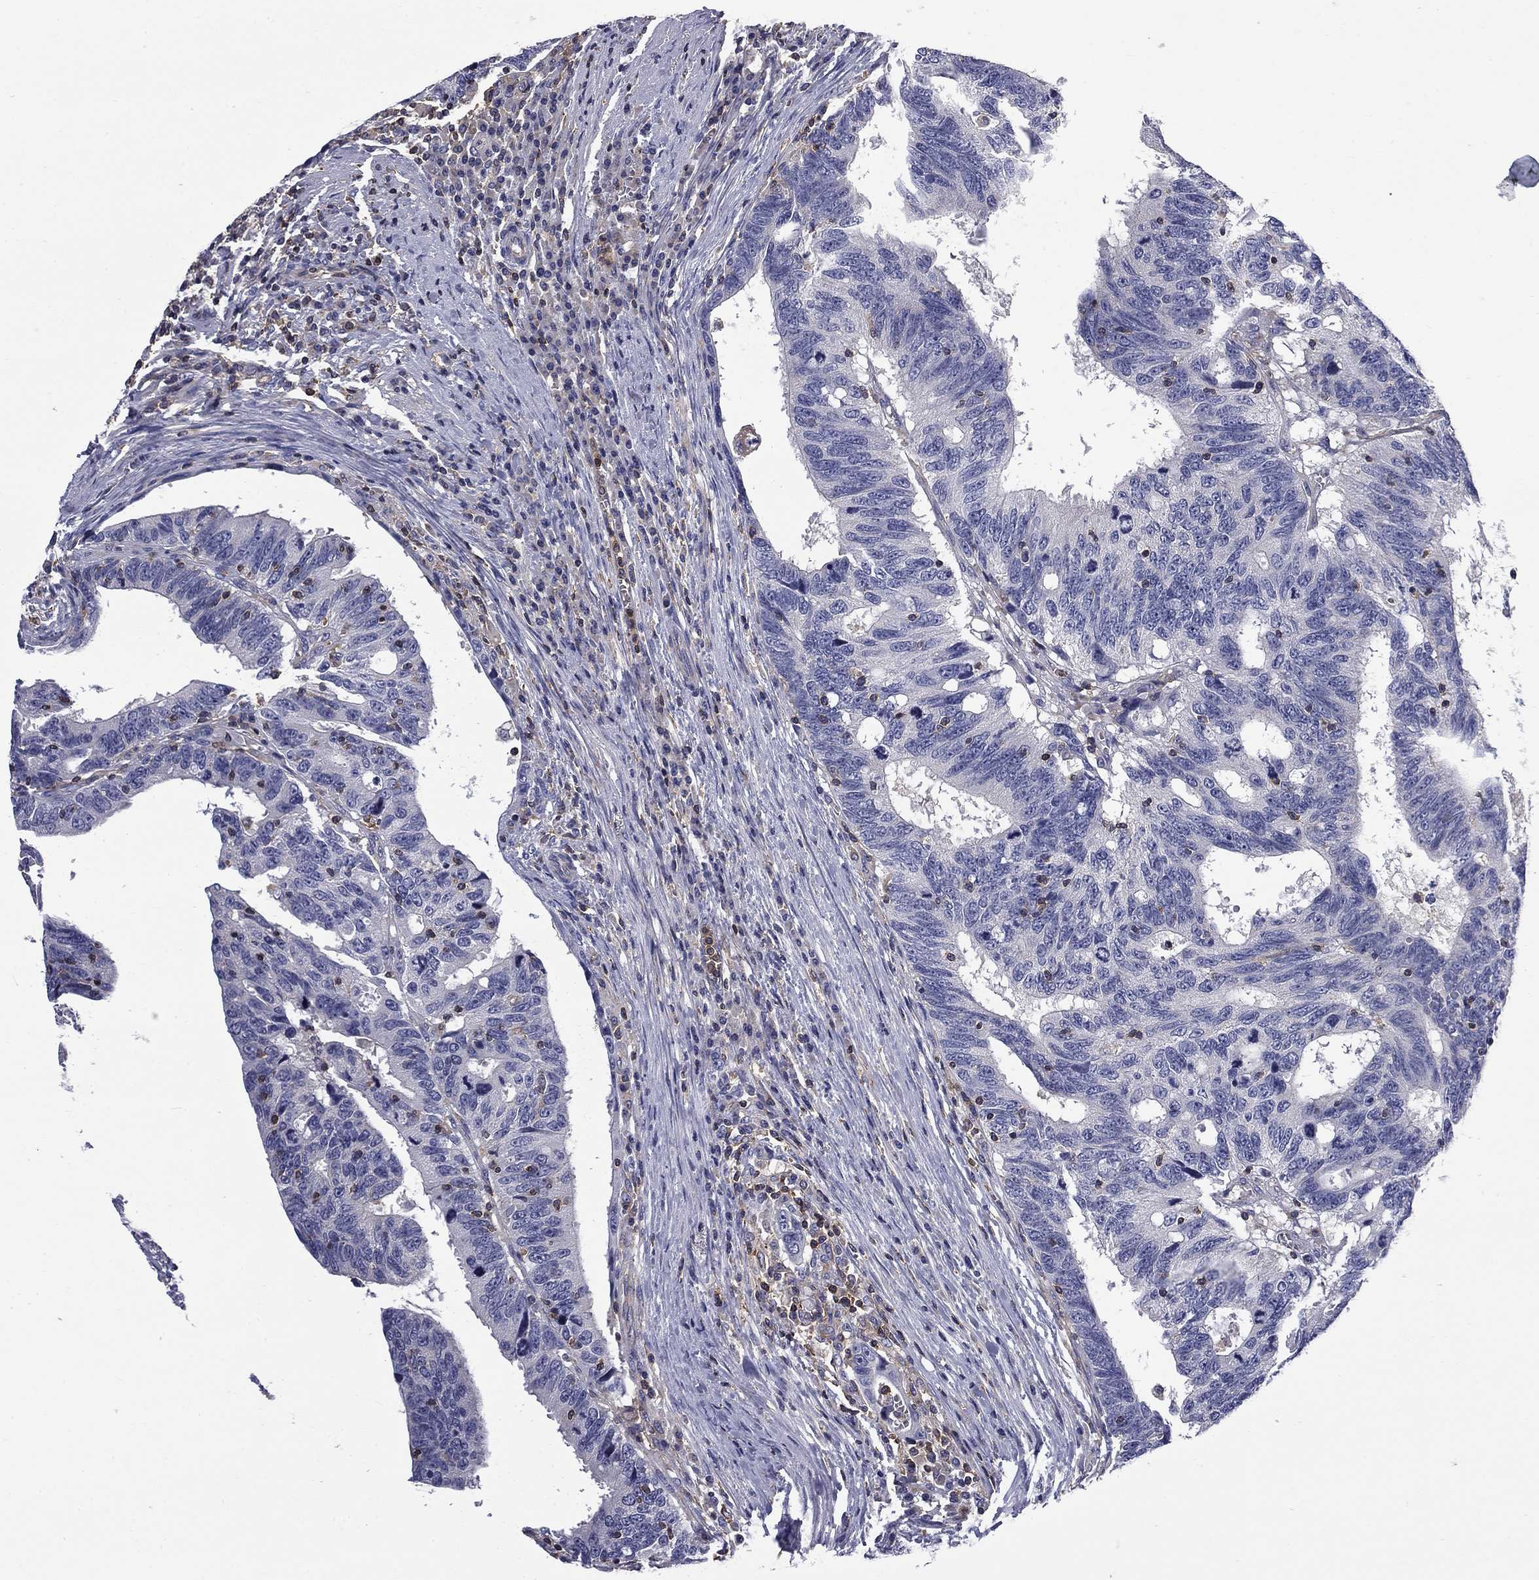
{"staining": {"intensity": "negative", "quantity": "none", "location": "none"}, "tissue": "colorectal cancer", "cell_type": "Tumor cells", "image_type": "cancer", "snomed": [{"axis": "morphology", "description": "Adenocarcinoma, NOS"}, {"axis": "topography", "description": "Colon"}], "caption": "High power microscopy micrograph of an immunohistochemistry (IHC) photomicrograph of colorectal cancer (adenocarcinoma), revealing no significant staining in tumor cells.", "gene": "ARHGAP45", "patient": {"sex": "female", "age": 77}}